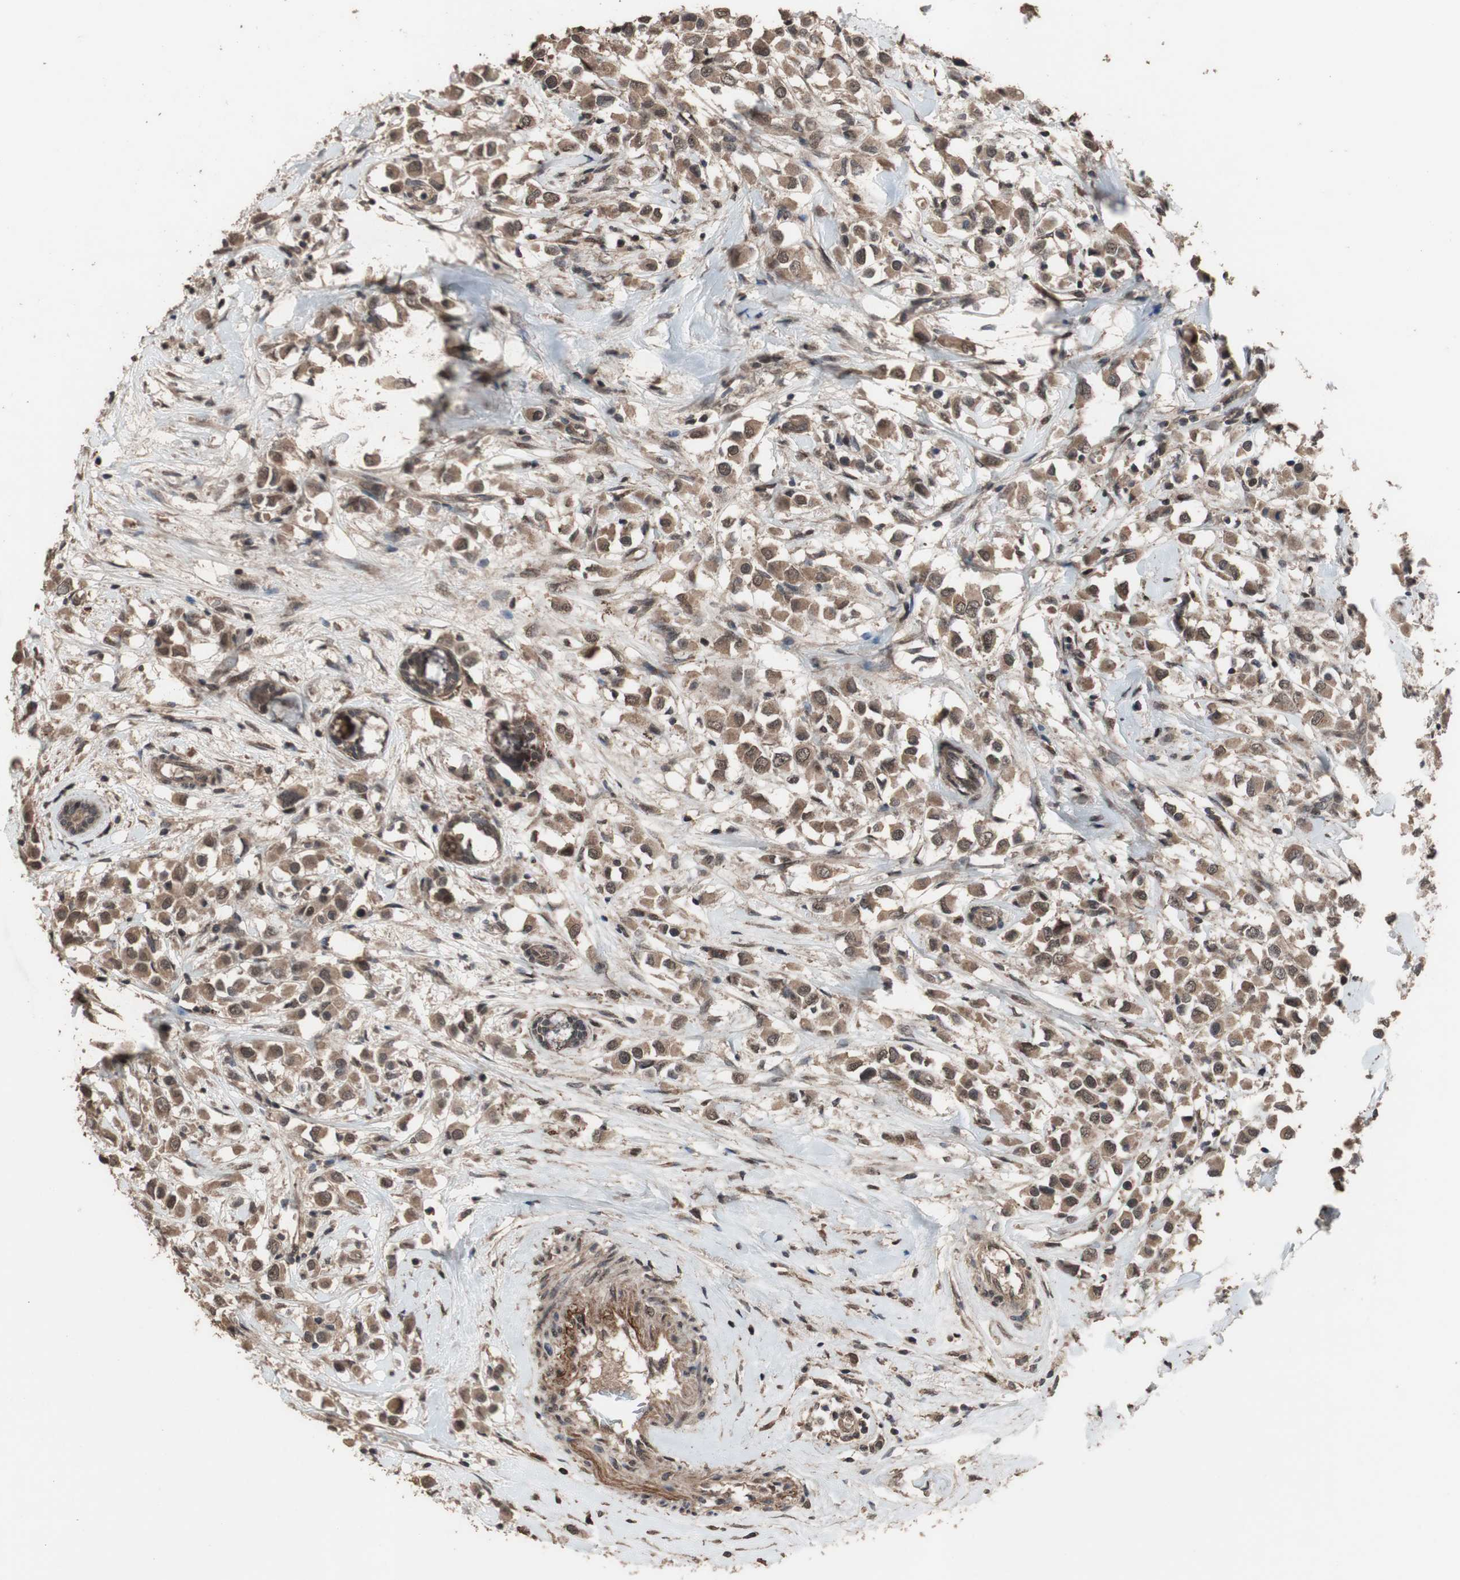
{"staining": {"intensity": "moderate", "quantity": ">75%", "location": "cytoplasmic/membranous"}, "tissue": "breast cancer", "cell_type": "Tumor cells", "image_type": "cancer", "snomed": [{"axis": "morphology", "description": "Duct carcinoma"}, {"axis": "topography", "description": "Breast"}], "caption": "Protein staining of breast intraductal carcinoma tissue exhibits moderate cytoplasmic/membranous staining in approximately >75% of tumor cells.", "gene": "KANSL1", "patient": {"sex": "female", "age": 61}}